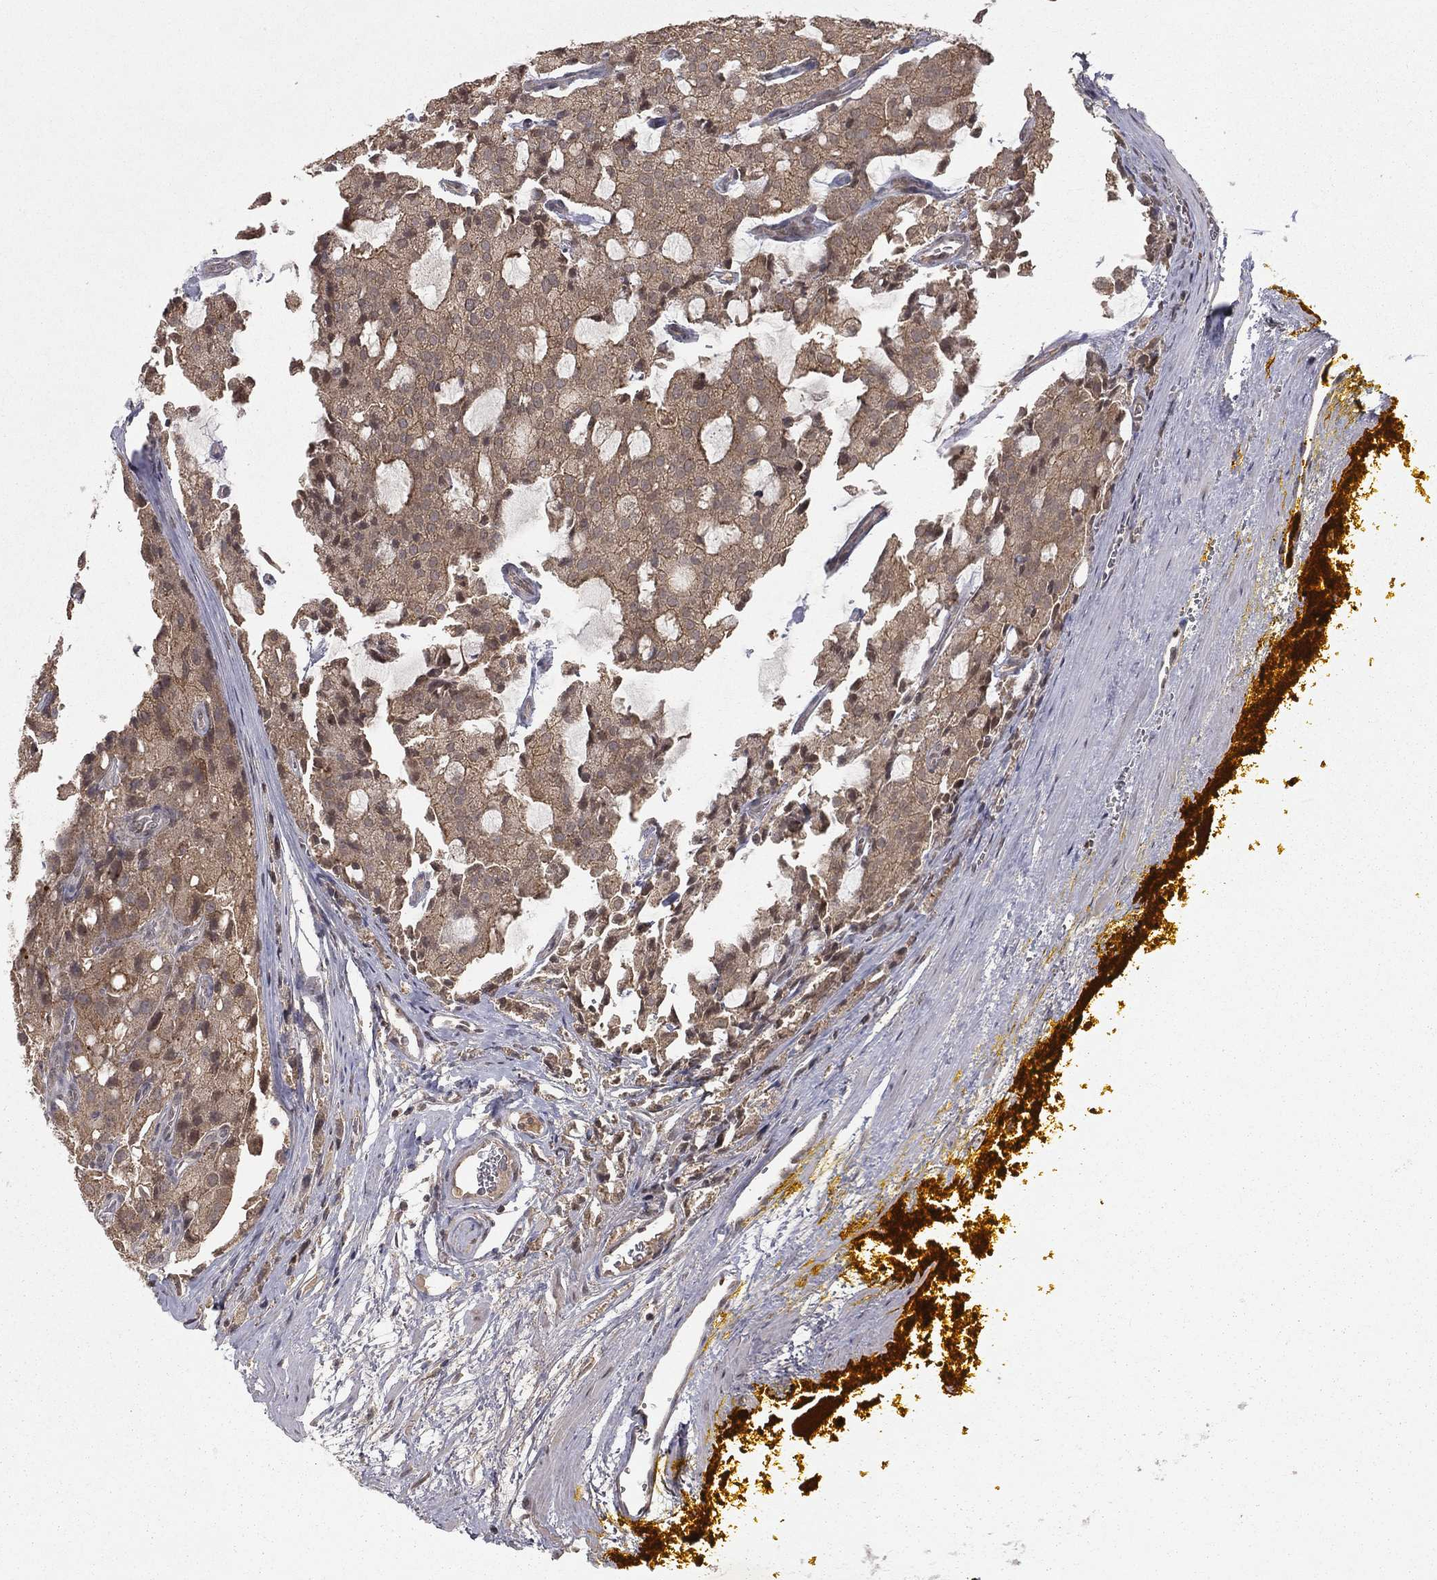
{"staining": {"intensity": "weak", "quantity": "25%-75%", "location": "cytoplasmic/membranous"}, "tissue": "prostate cancer", "cell_type": "Tumor cells", "image_type": "cancer", "snomed": [{"axis": "morphology", "description": "Adenocarcinoma, NOS"}, {"axis": "topography", "description": "Prostate and seminal vesicle, NOS"}, {"axis": "topography", "description": "Prostate"}], "caption": "Human prostate adenocarcinoma stained with a protein marker reveals weak staining in tumor cells.", "gene": "ZDHHC15", "patient": {"sex": "male", "age": 67}}